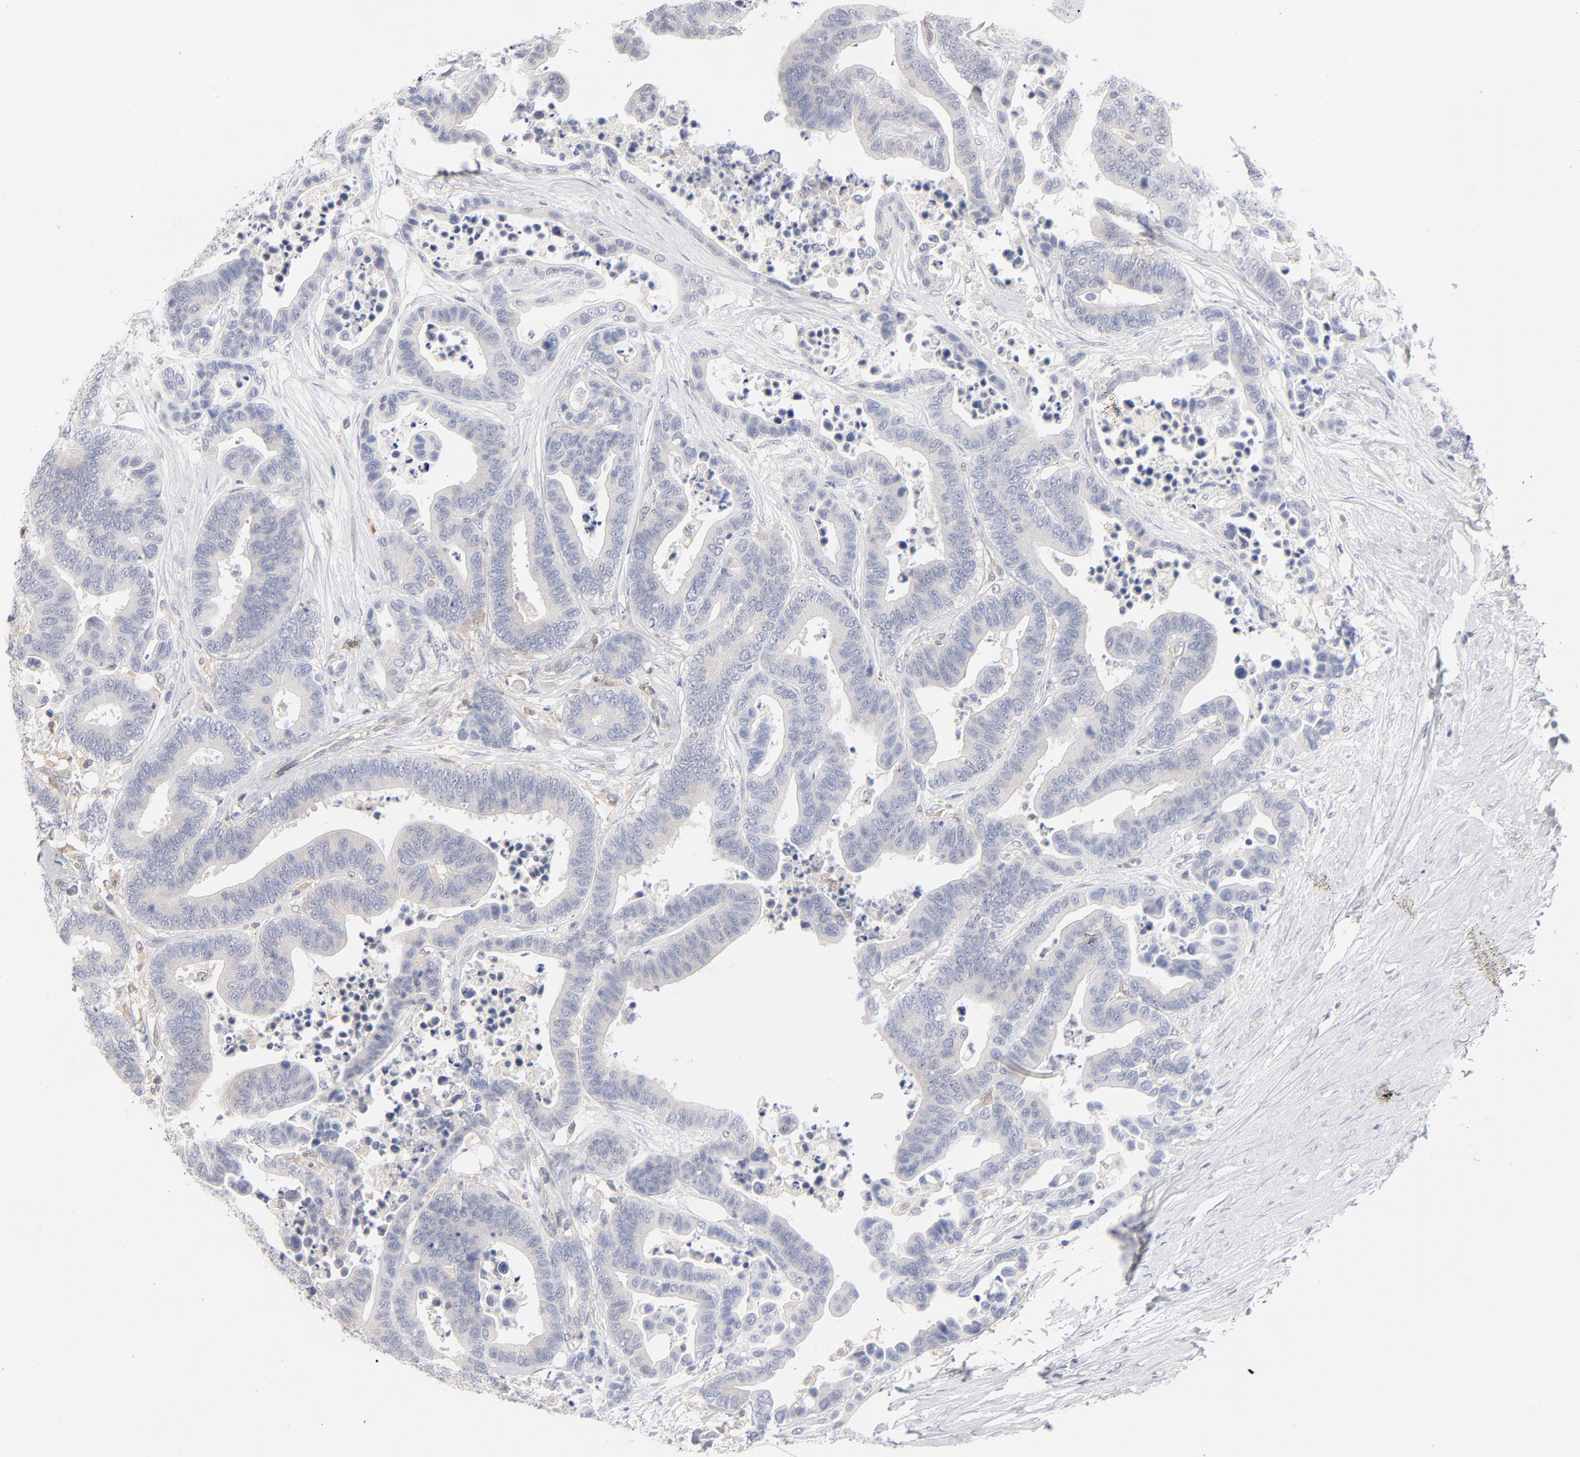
{"staining": {"intensity": "negative", "quantity": "none", "location": "none"}, "tissue": "colorectal cancer", "cell_type": "Tumor cells", "image_type": "cancer", "snomed": [{"axis": "morphology", "description": "Adenocarcinoma, NOS"}, {"axis": "topography", "description": "Colon"}], "caption": "Colorectal cancer stained for a protein using immunohistochemistry demonstrates no expression tumor cells.", "gene": "ARRB1", "patient": {"sex": "male", "age": 82}}